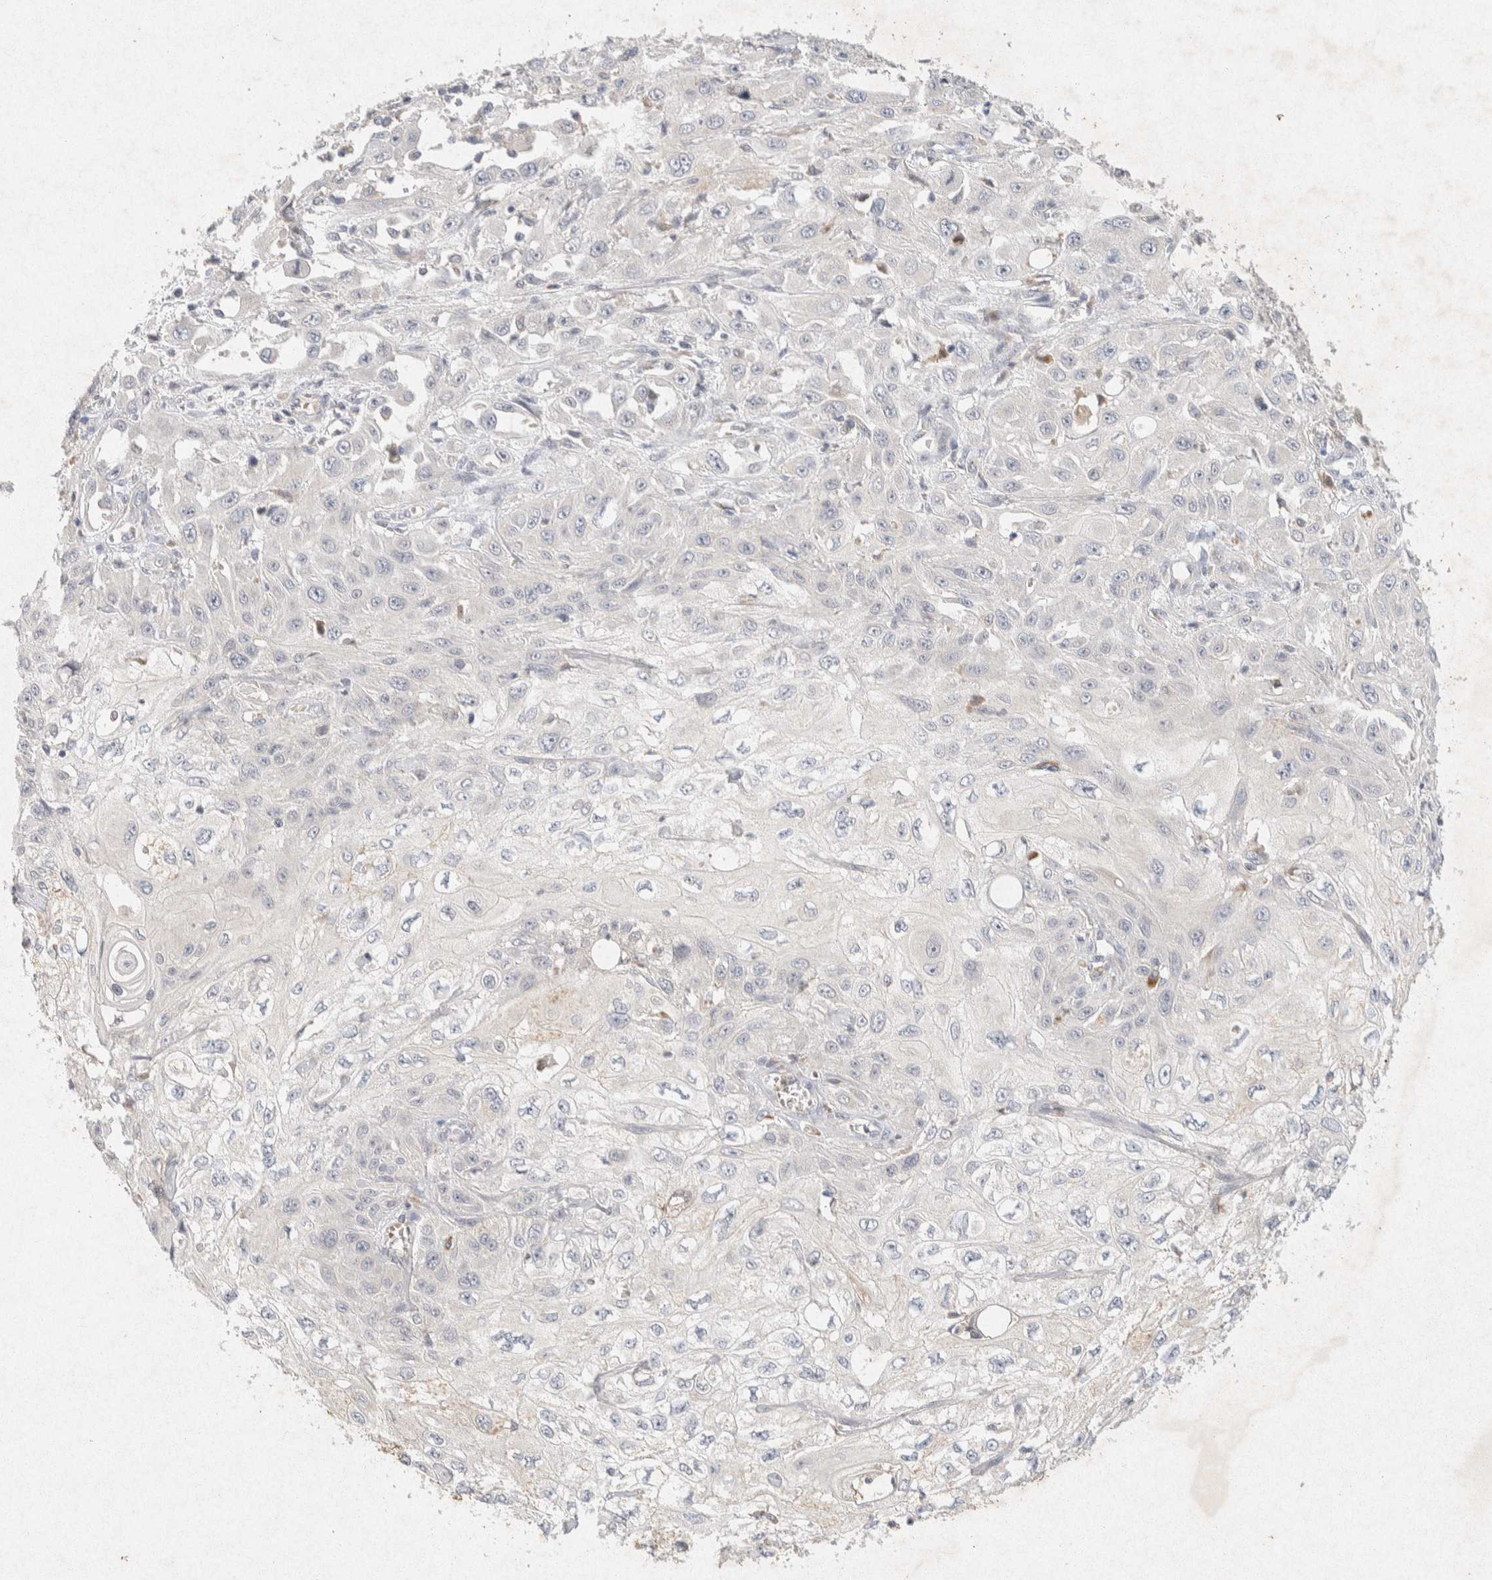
{"staining": {"intensity": "negative", "quantity": "none", "location": "none"}, "tissue": "skin cancer", "cell_type": "Tumor cells", "image_type": "cancer", "snomed": [{"axis": "morphology", "description": "Squamous cell carcinoma, NOS"}, {"axis": "topography", "description": "Skin"}], "caption": "IHC micrograph of skin cancer (squamous cell carcinoma) stained for a protein (brown), which shows no expression in tumor cells.", "gene": "GNAI1", "patient": {"sex": "male", "age": 75}}